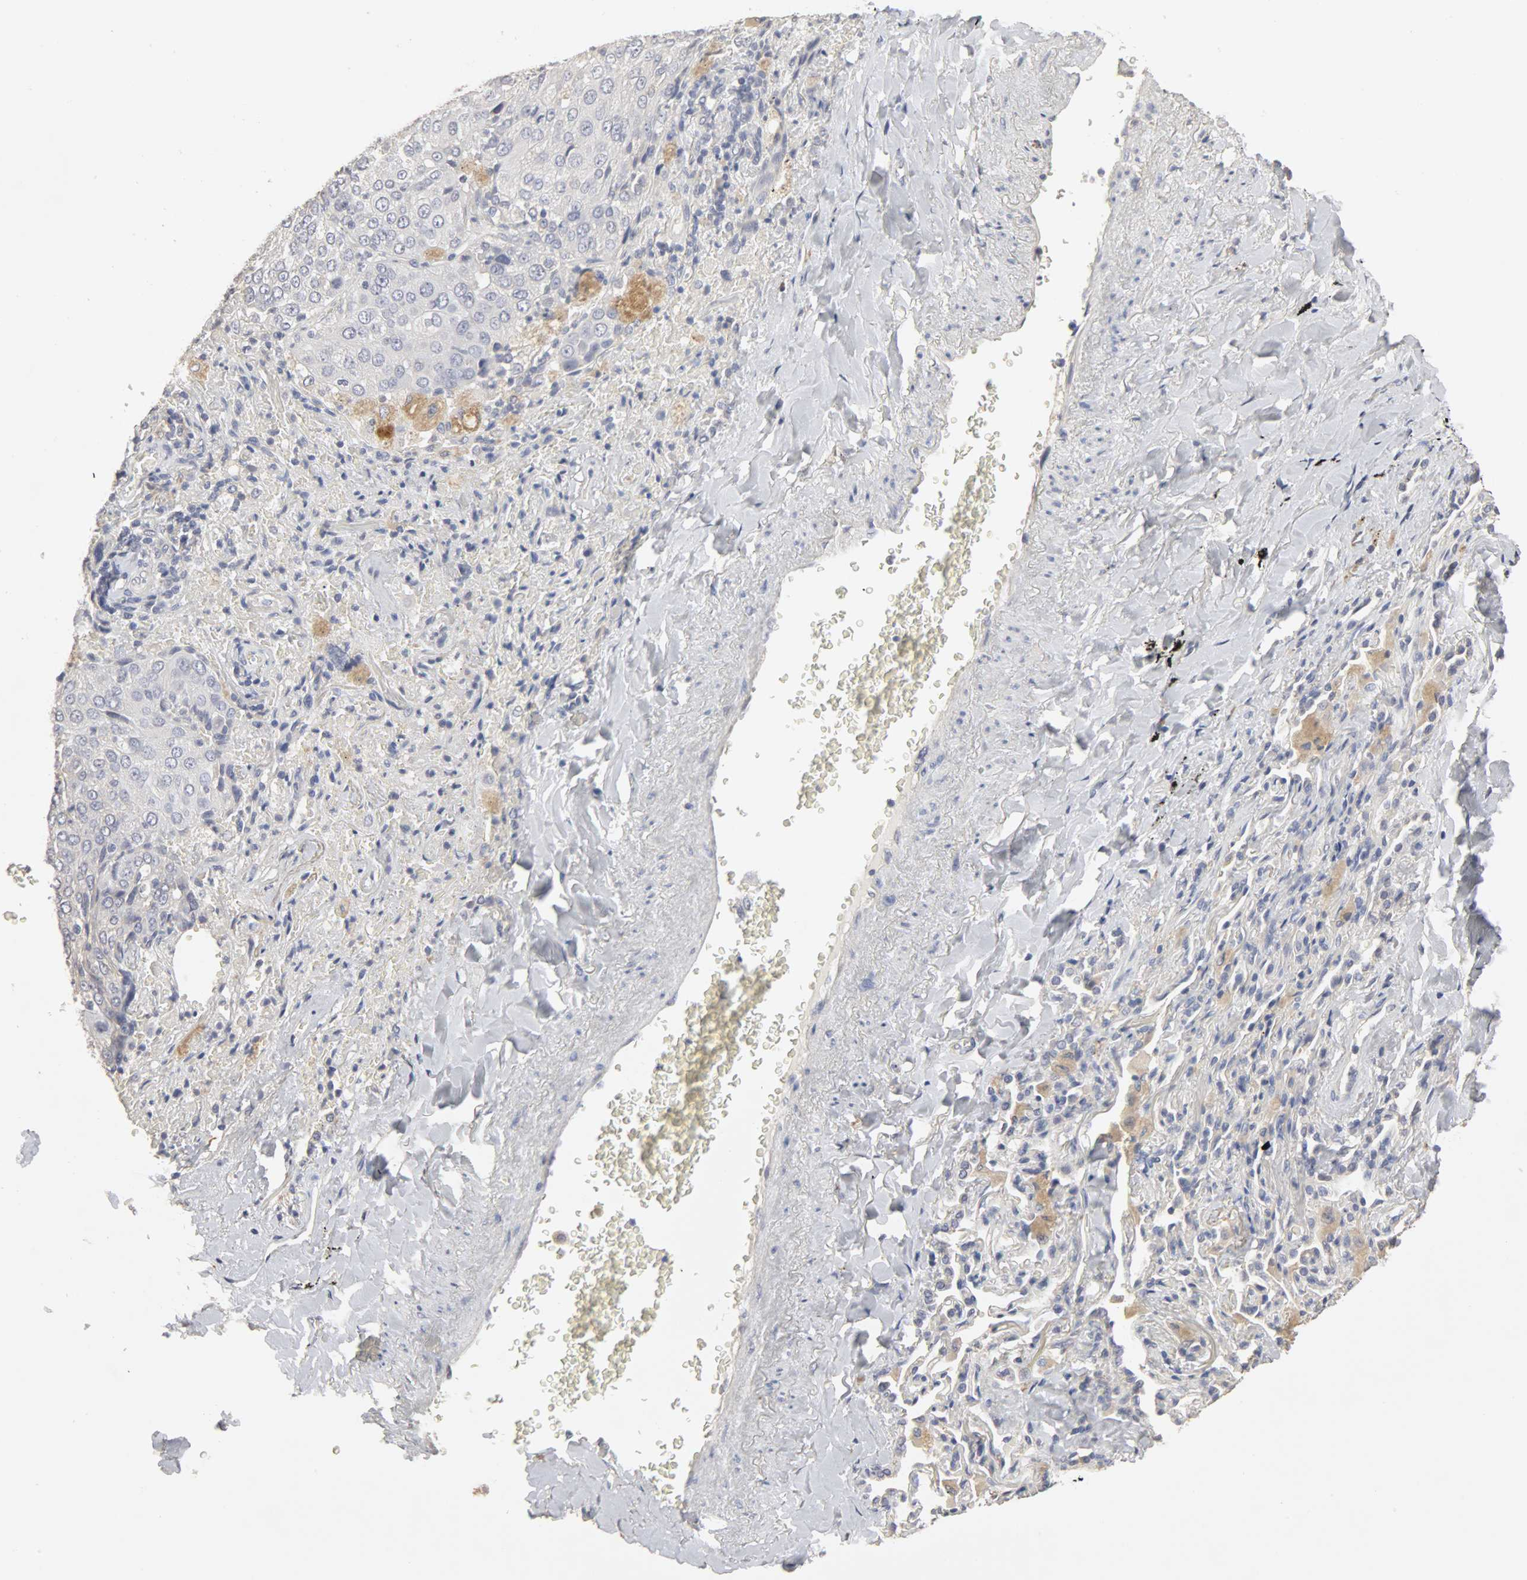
{"staining": {"intensity": "negative", "quantity": "none", "location": "none"}, "tissue": "lung cancer", "cell_type": "Tumor cells", "image_type": "cancer", "snomed": [{"axis": "morphology", "description": "Squamous cell carcinoma, NOS"}, {"axis": "topography", "description": "Lung"}], "caption": "High magnification brightfield microscopy of lung cancer (squamous cell carcinoma) stained with DAB (brown) and counterstained with hematoxylin (blue): tumor cells show no significant positivity. (Stains: DAB immunohistochemistry (IHC) with hematoxylin counter stain, Microscopy: brightfield microscopy at high magnification).", "gene": "SLC10A2", "patient": {"sex": "male", "age": 54}}